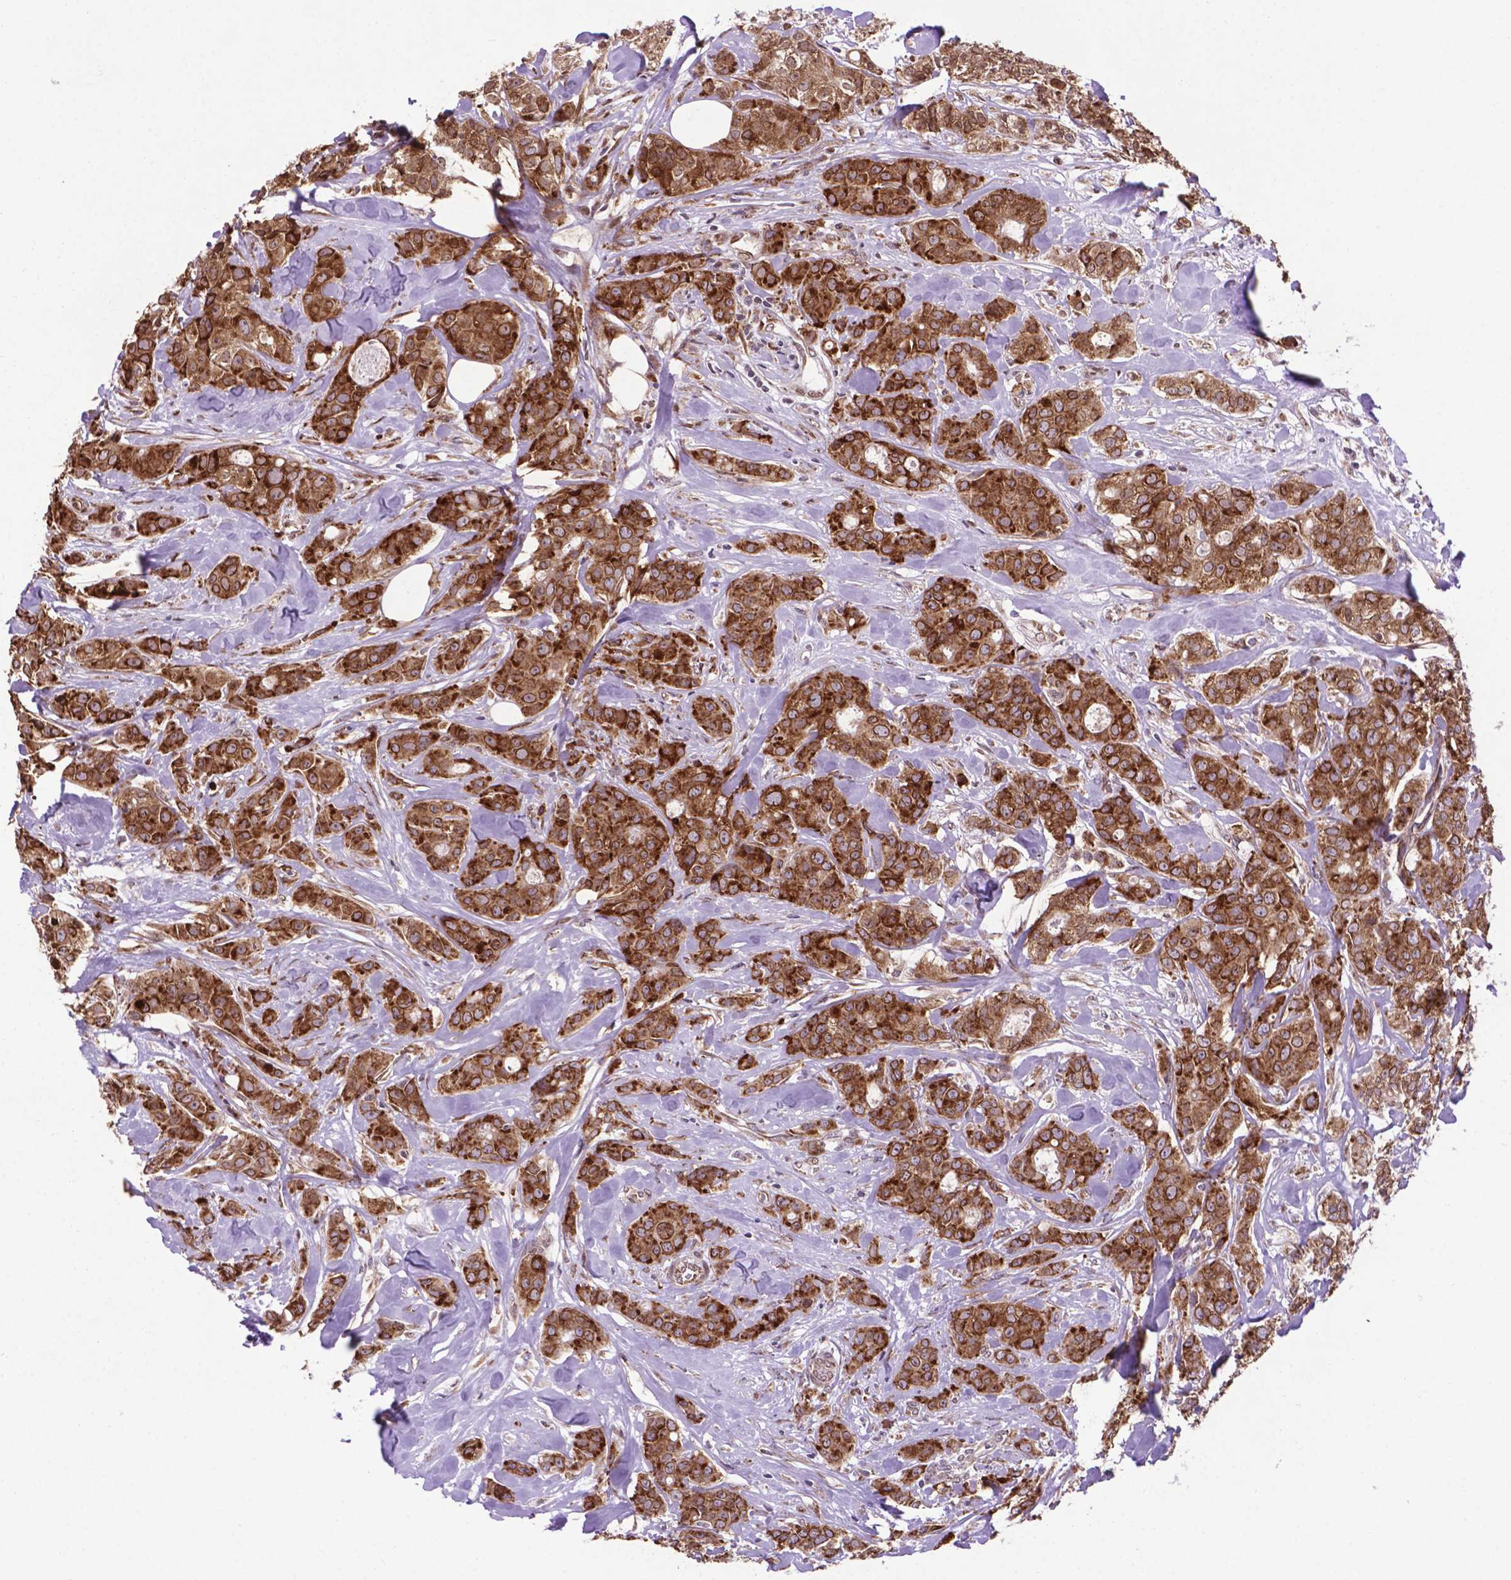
{"staining": {"intensity": "moderate", "quantity": ">75%", "location": "cytoplasmic/membranous"}, "tissue": "breast cancer", "cell_type": "Tumor cells", "image_type": "cancer", "snomed": [{"axis": "morphology", "description": "Duct carcinoma"}, {"axis": "topography", "description": "Breast"}], "caption": "Immunohistochemistry staining of breast intraductal carcinoma, which shows medium levels of moderate cytoplasmic/membranous positivity in approximately >75% of tumor cells indicating moderate cytoplasmic/membranous protein positivity. The staining was performed using DAB (3,3'-diaminobenzidine) (brown) for protein detection and nuclei were counterstained in hematoxylin (blue).", "gene": "WDR83OS", "patient": {"sex": "female", "age": 43}}